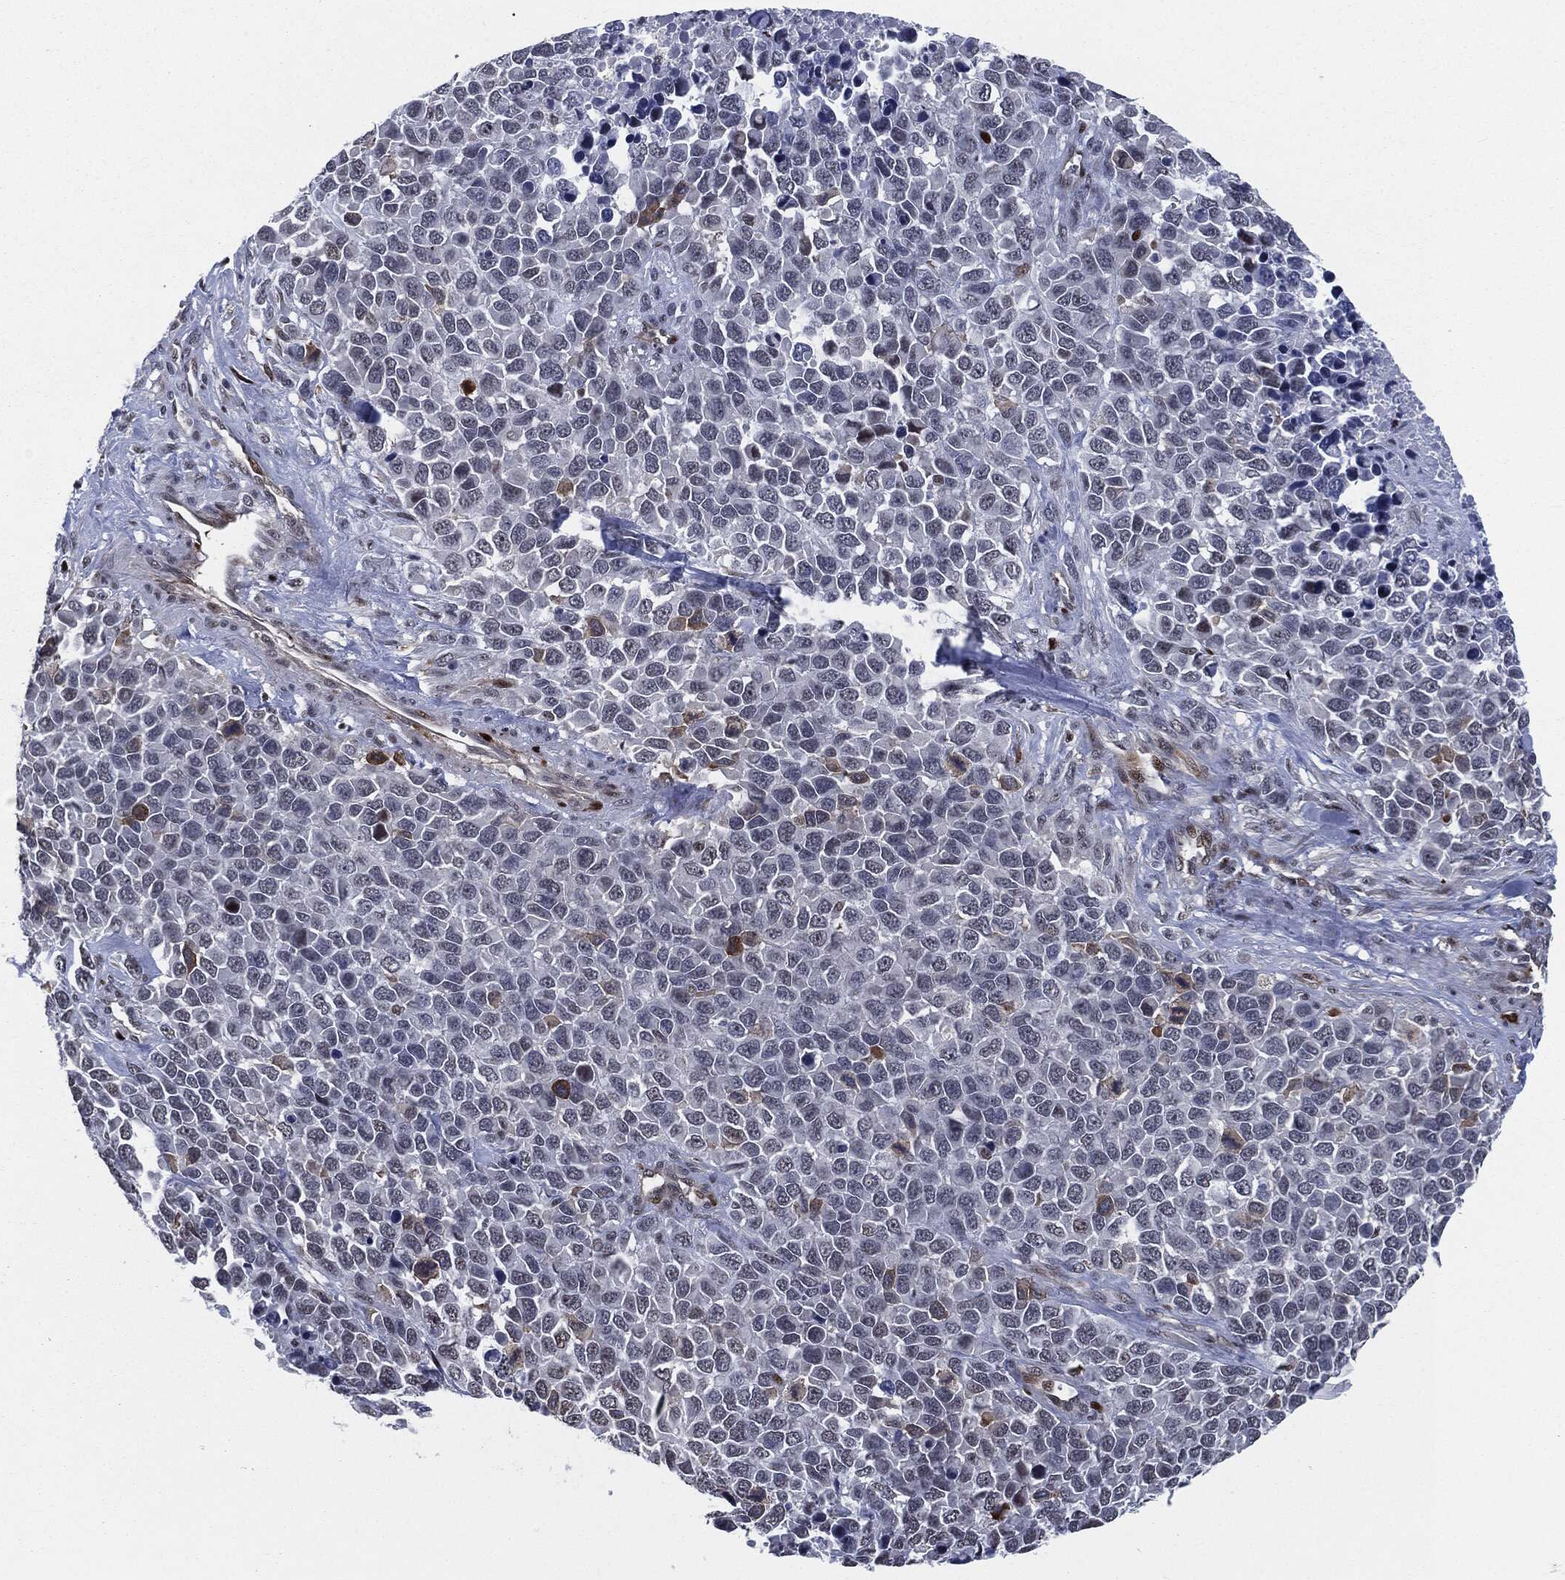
{"staining": {"intensity": "moderate", "quantity": "<25%", "location": "cytoplasmic/membranous"}, "tissue": "melanoma", "cell_type": "Tumor cells", "image_type": "cancer", "snomed": [{"axis": "morphology", "description": "Malignant melanoma, Metastatic site"}, {"axis": "topography", "description": "Skin"}], "caption": "Malignant melanoma (metastatic site) stained with immunohistochemistry (IHC) exhibits moderate cytoplasmic/membranous positivity in about <25% of tumor cells.", "gene": "AKT2", "patient": {"sex": "male", "age": 84}}